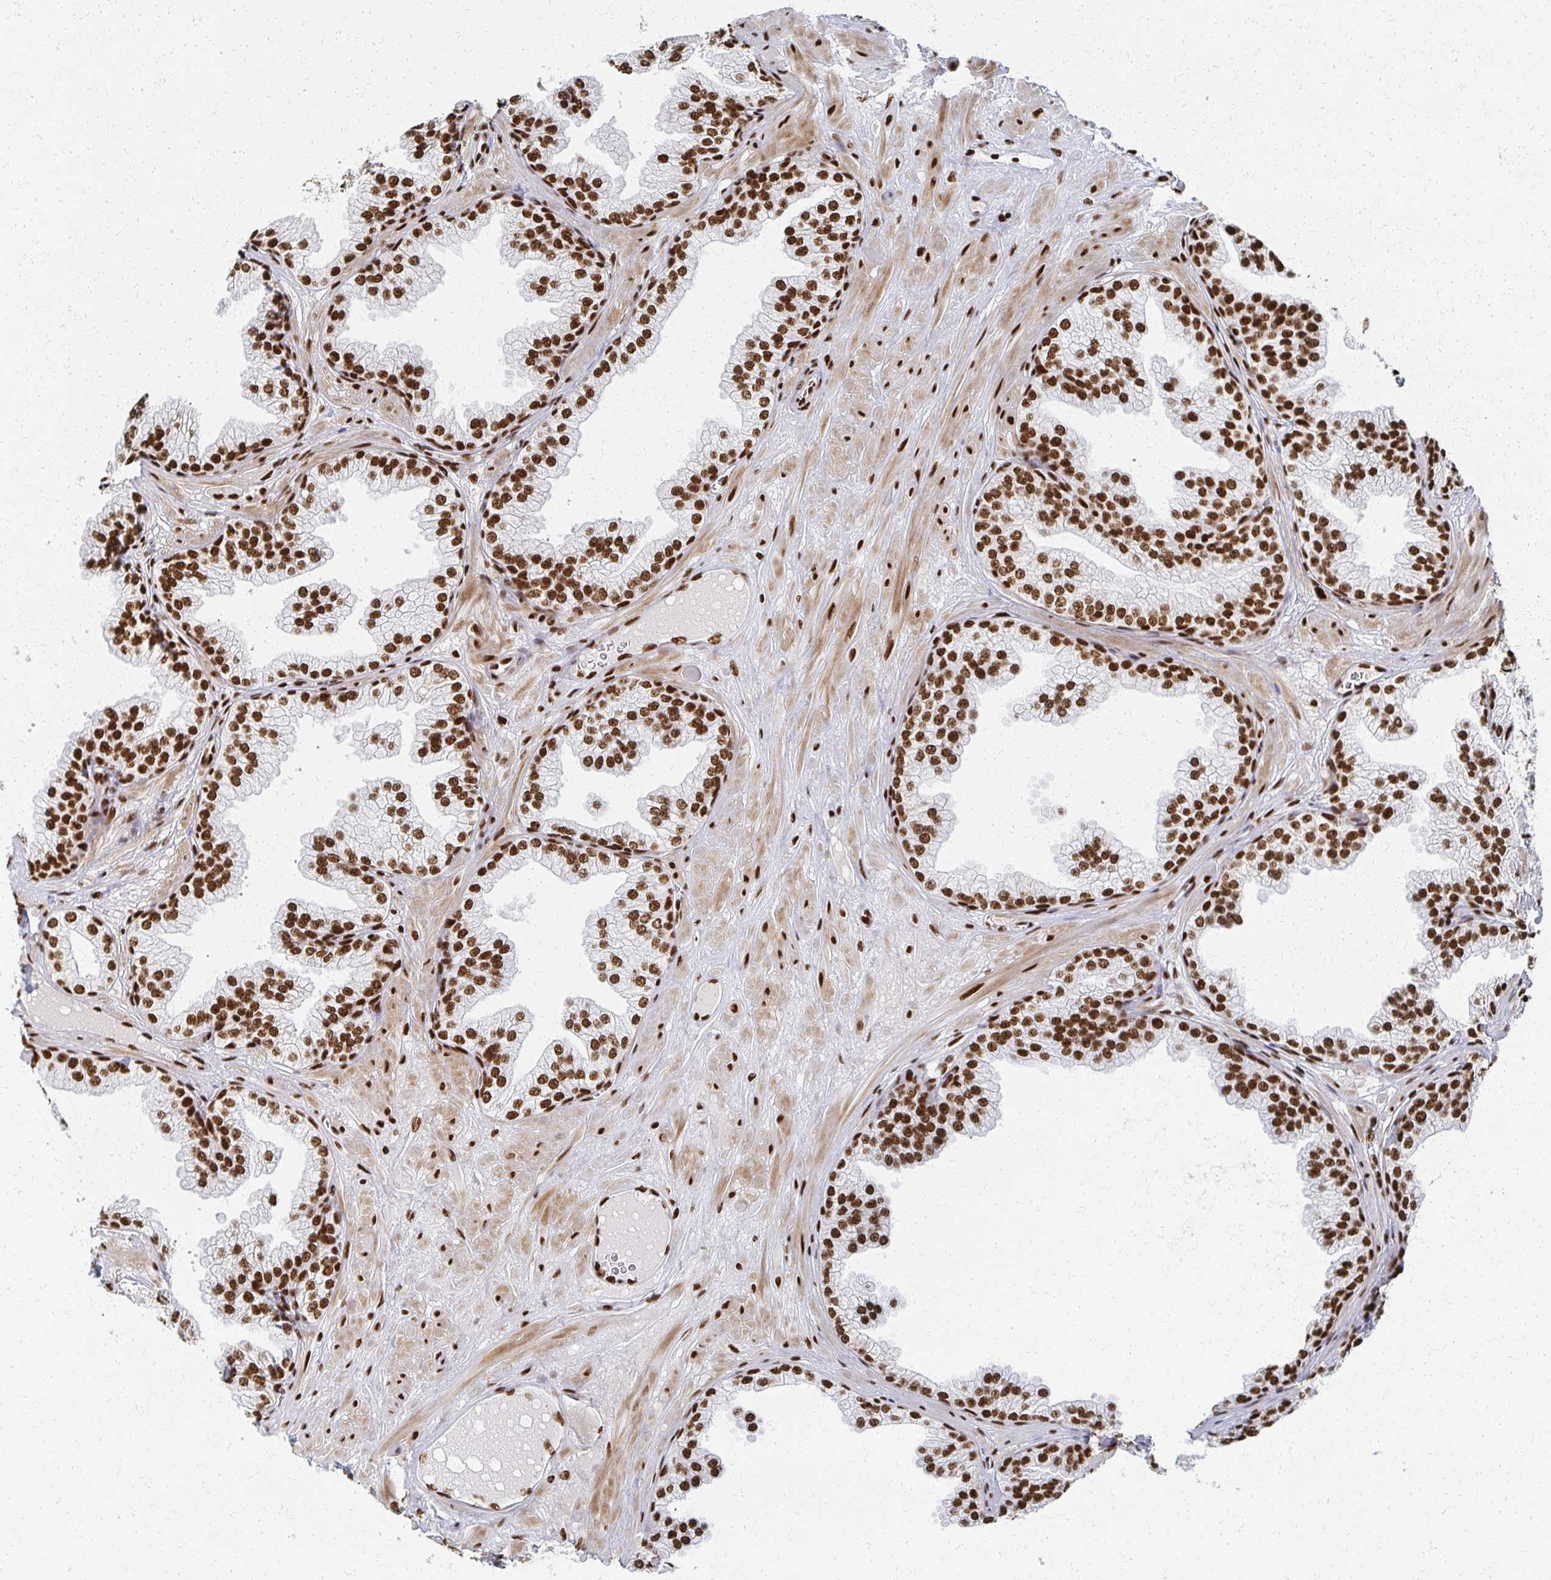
{"staining": {"intensity": "strong", "quantity": ">75%", "location": "nuclear"}, "tissue": "prostate", "cell_type": "Glandular cells", "image_type": "normal", "snomed": [{"axis": "morphology", "description": "Normal tissue, NOS"}, {"axis": "topography", "description": "Prostate"}], "caption": "Brown immunohistochemical staining in benign human prostate shows strong nuclear positivity in approximately >75% of glandular cells.", "gene": "RBBP4", "patient": {"sex": "male", "age": 37}}